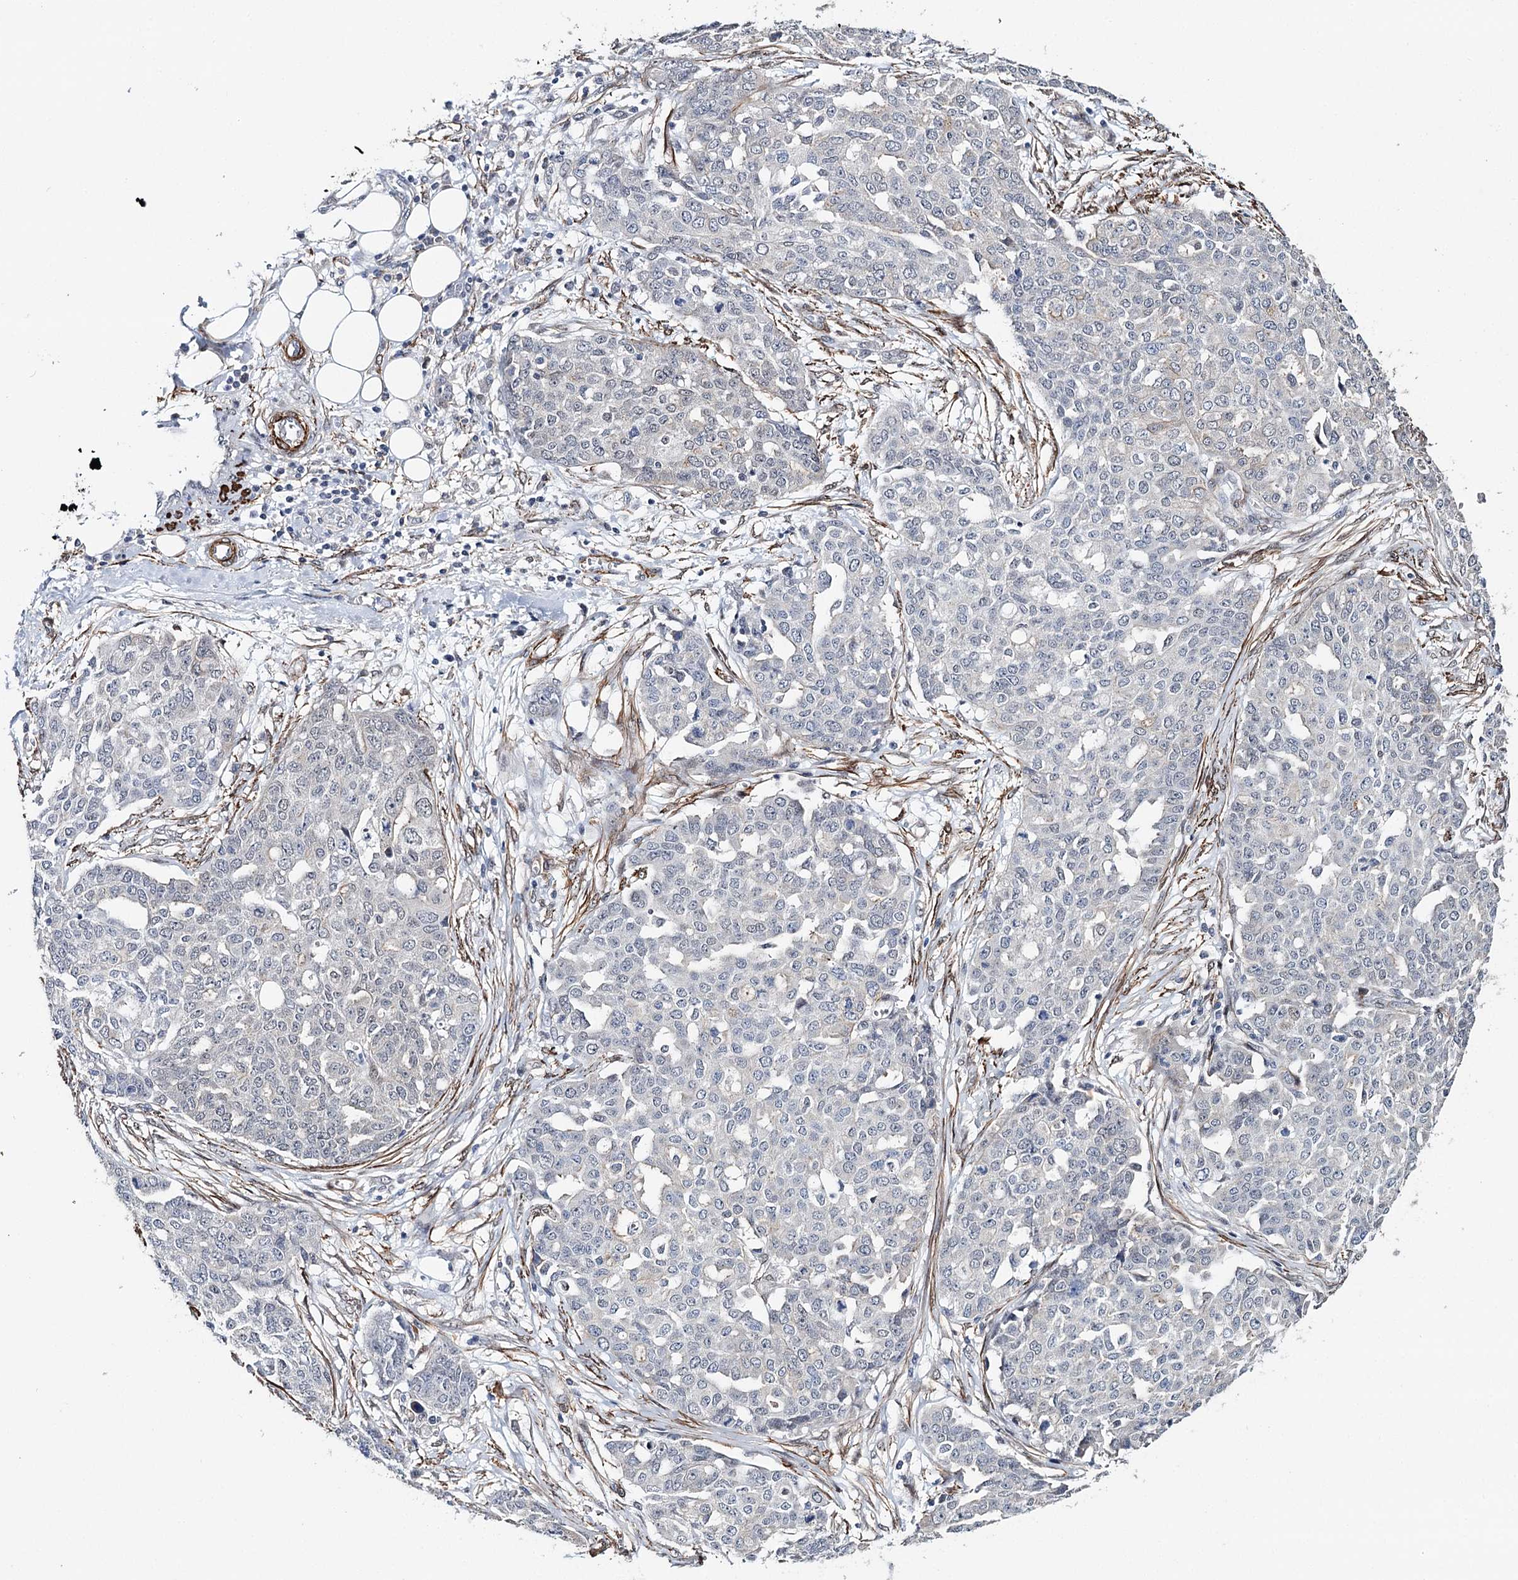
{"staining": {"intensity": "negative", "quantity": "none", "location": "none"}, "tissue": "ovarian cancer", "cell_type": "Tumor cells", "image_type": "cancer", "snomed": [{"axis": "morphology", "description": "Cystadenocarcinoma, serous, NOS"}, {"axis": "topography", "description": "Soft tissue"}, {"axis": "topography", "description": "Ovary"}], "caption": "Tumor cells show no significant protein expression in ovarian cancer (serous cystadenocarcinoma).", "gene": "CFAP46", "patient": {"sex": "female", "age": 57}}